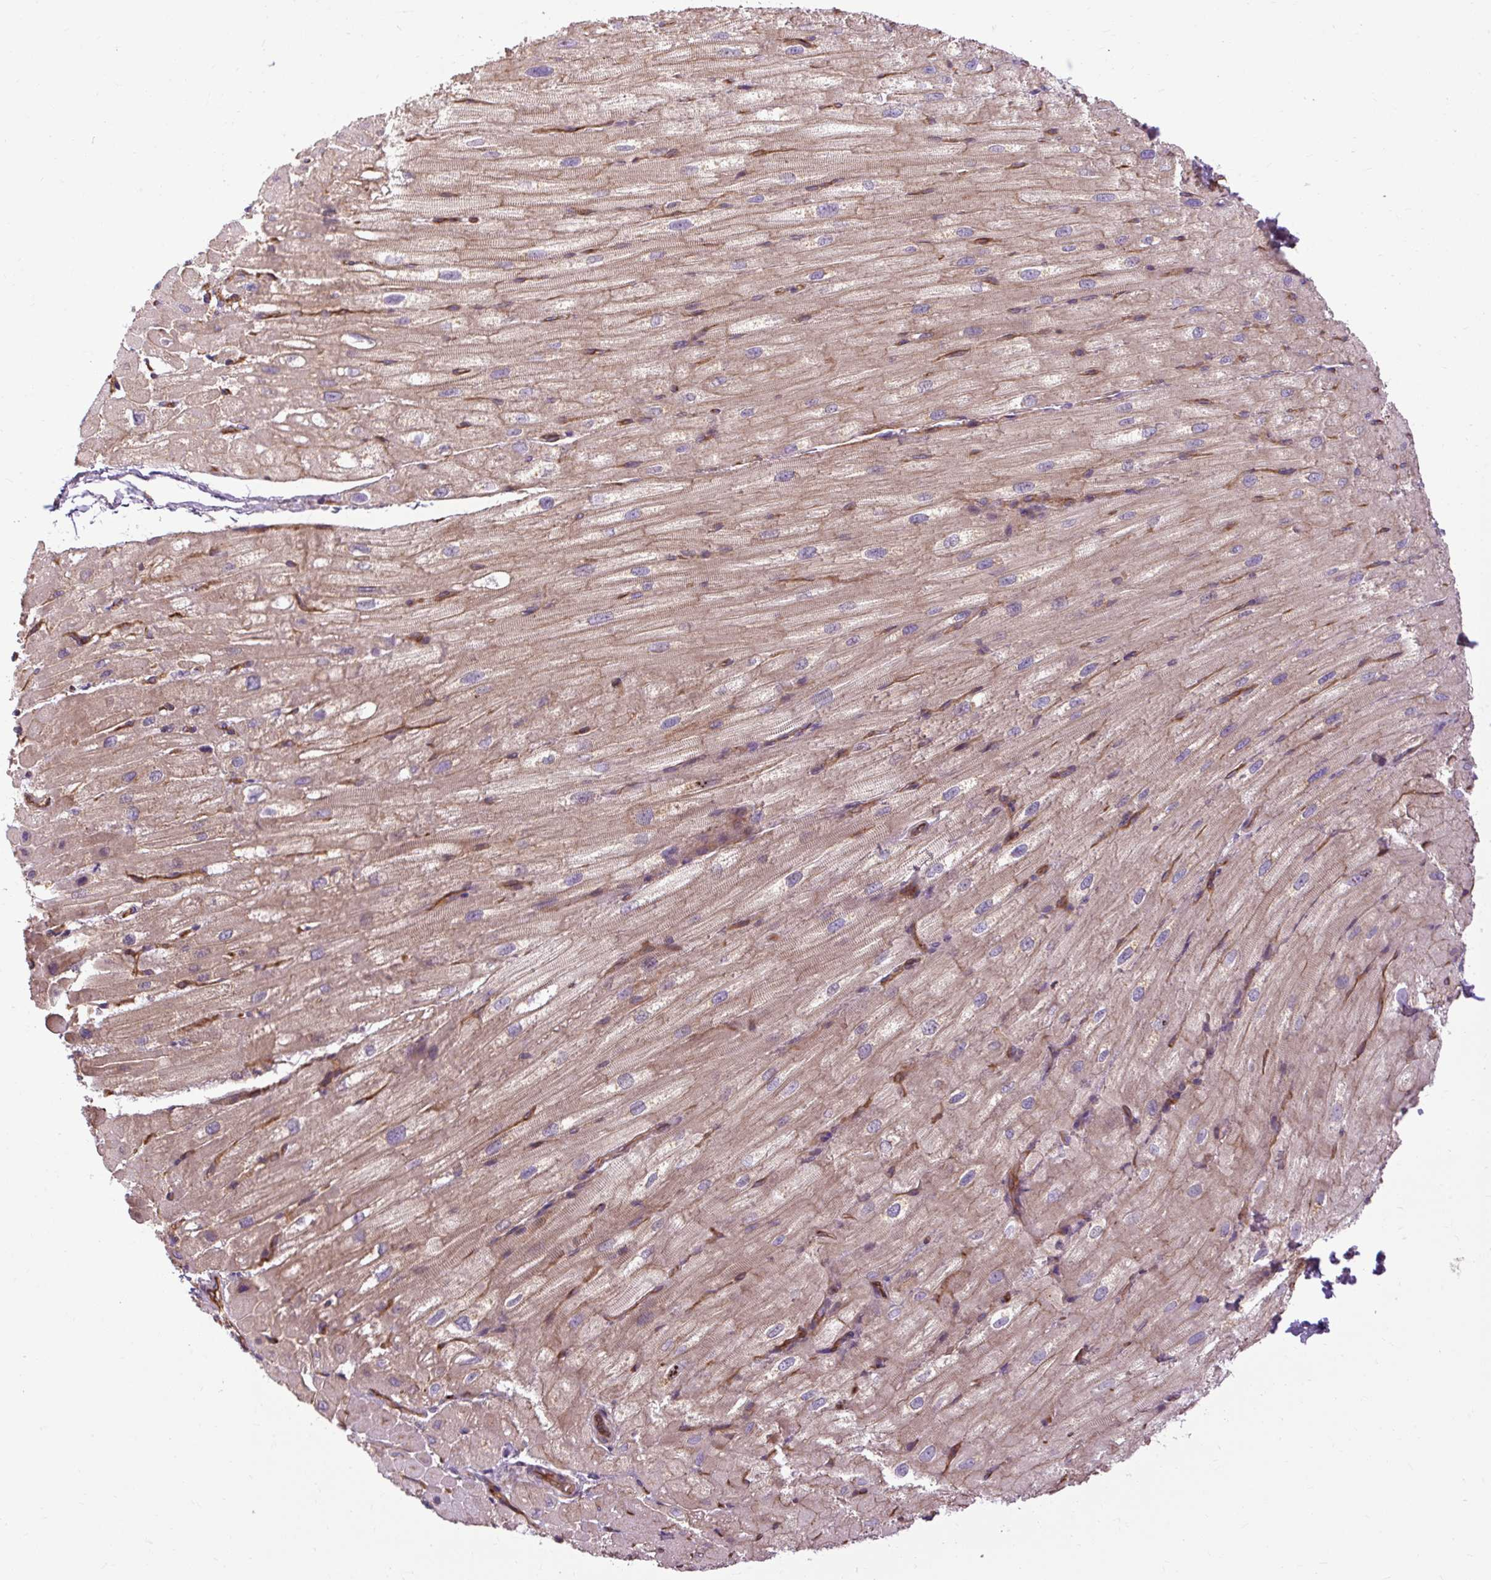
{"staining": {"intensity": "moderate", "quantity": "25%-75%", "location": "cytoplasmic/membranous"}, "tissue": "heart muscle", "cell_type": "Cardiomyocytes", "image_type": "normal", "snomed": [{"axis": "morphology", "description": "Normal tissue, NOS"}, {"axis": "topography", "description": "Heart"}], "caption": "Approximately 25%-75% of cardiomyocytes in benign heart muscle show moderate cytoplasmic/membranous protein expression as visualized by brown immunohistochemical staining.", "gene": "CCDC93", "patient": {"sex": "male", "age": 62}}